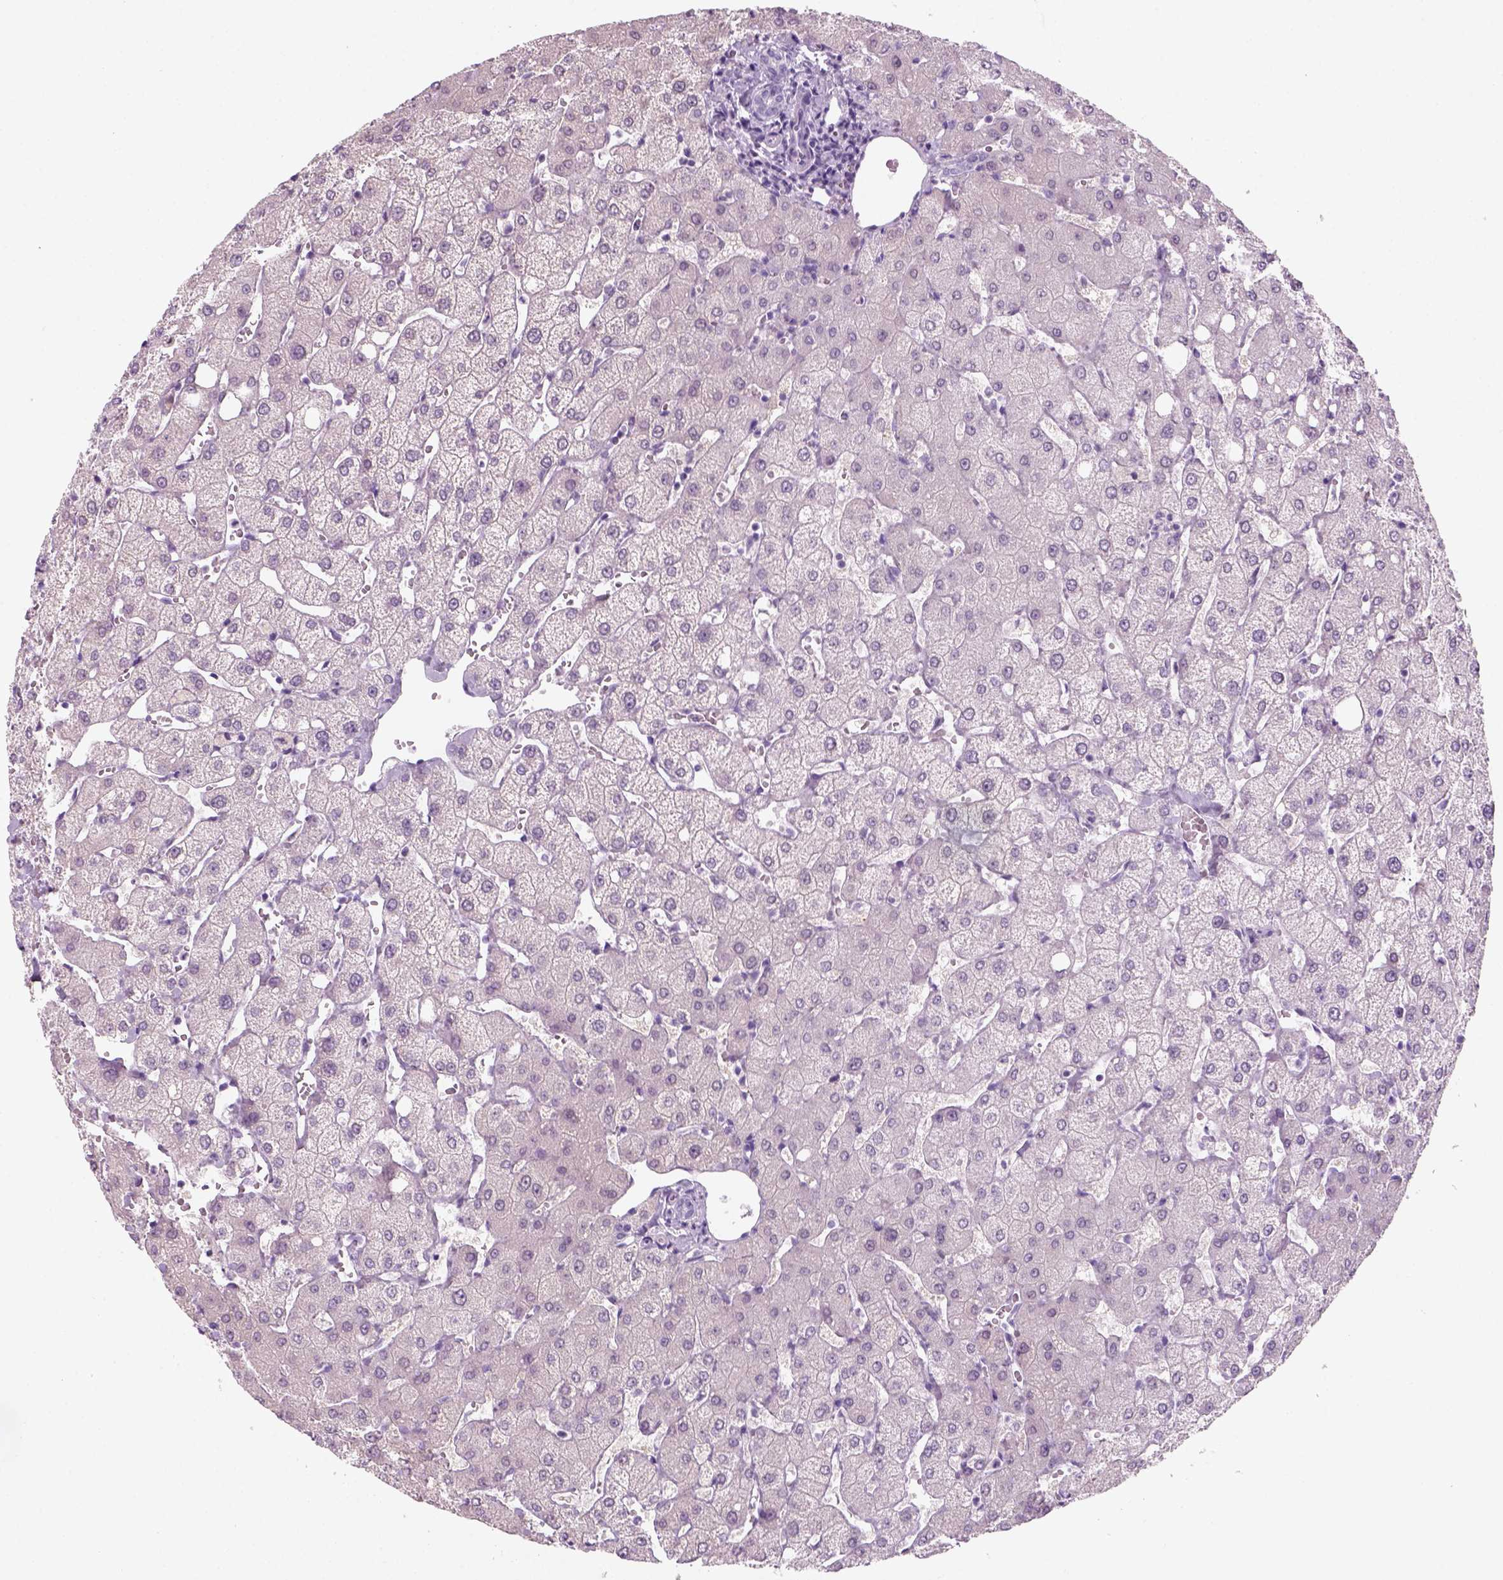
{"staining": {"intensity": "negative", "quantity": "none", "location": "none"}, "tissue": "liver", "cell_type": "Cholangiocytes", "image_type": "normal", "snomed": [{"axis": "morphology", "description": "Normal tissue, NOS"}, {"axis": "topography", "description": "Liver"}], "caption": "This is a photomicrograph of immunohistochemistry staining of benign liver, which shows no positivity in cholangiocytes. Brightfield microscopy of IHC stained with DAB (3,3'-diaminobenzidine) (brown) and hematoxylin (blue), captured at high magnification.", "gene": "KRTAP11", "patient": {"sex": "female", "age": 54}}